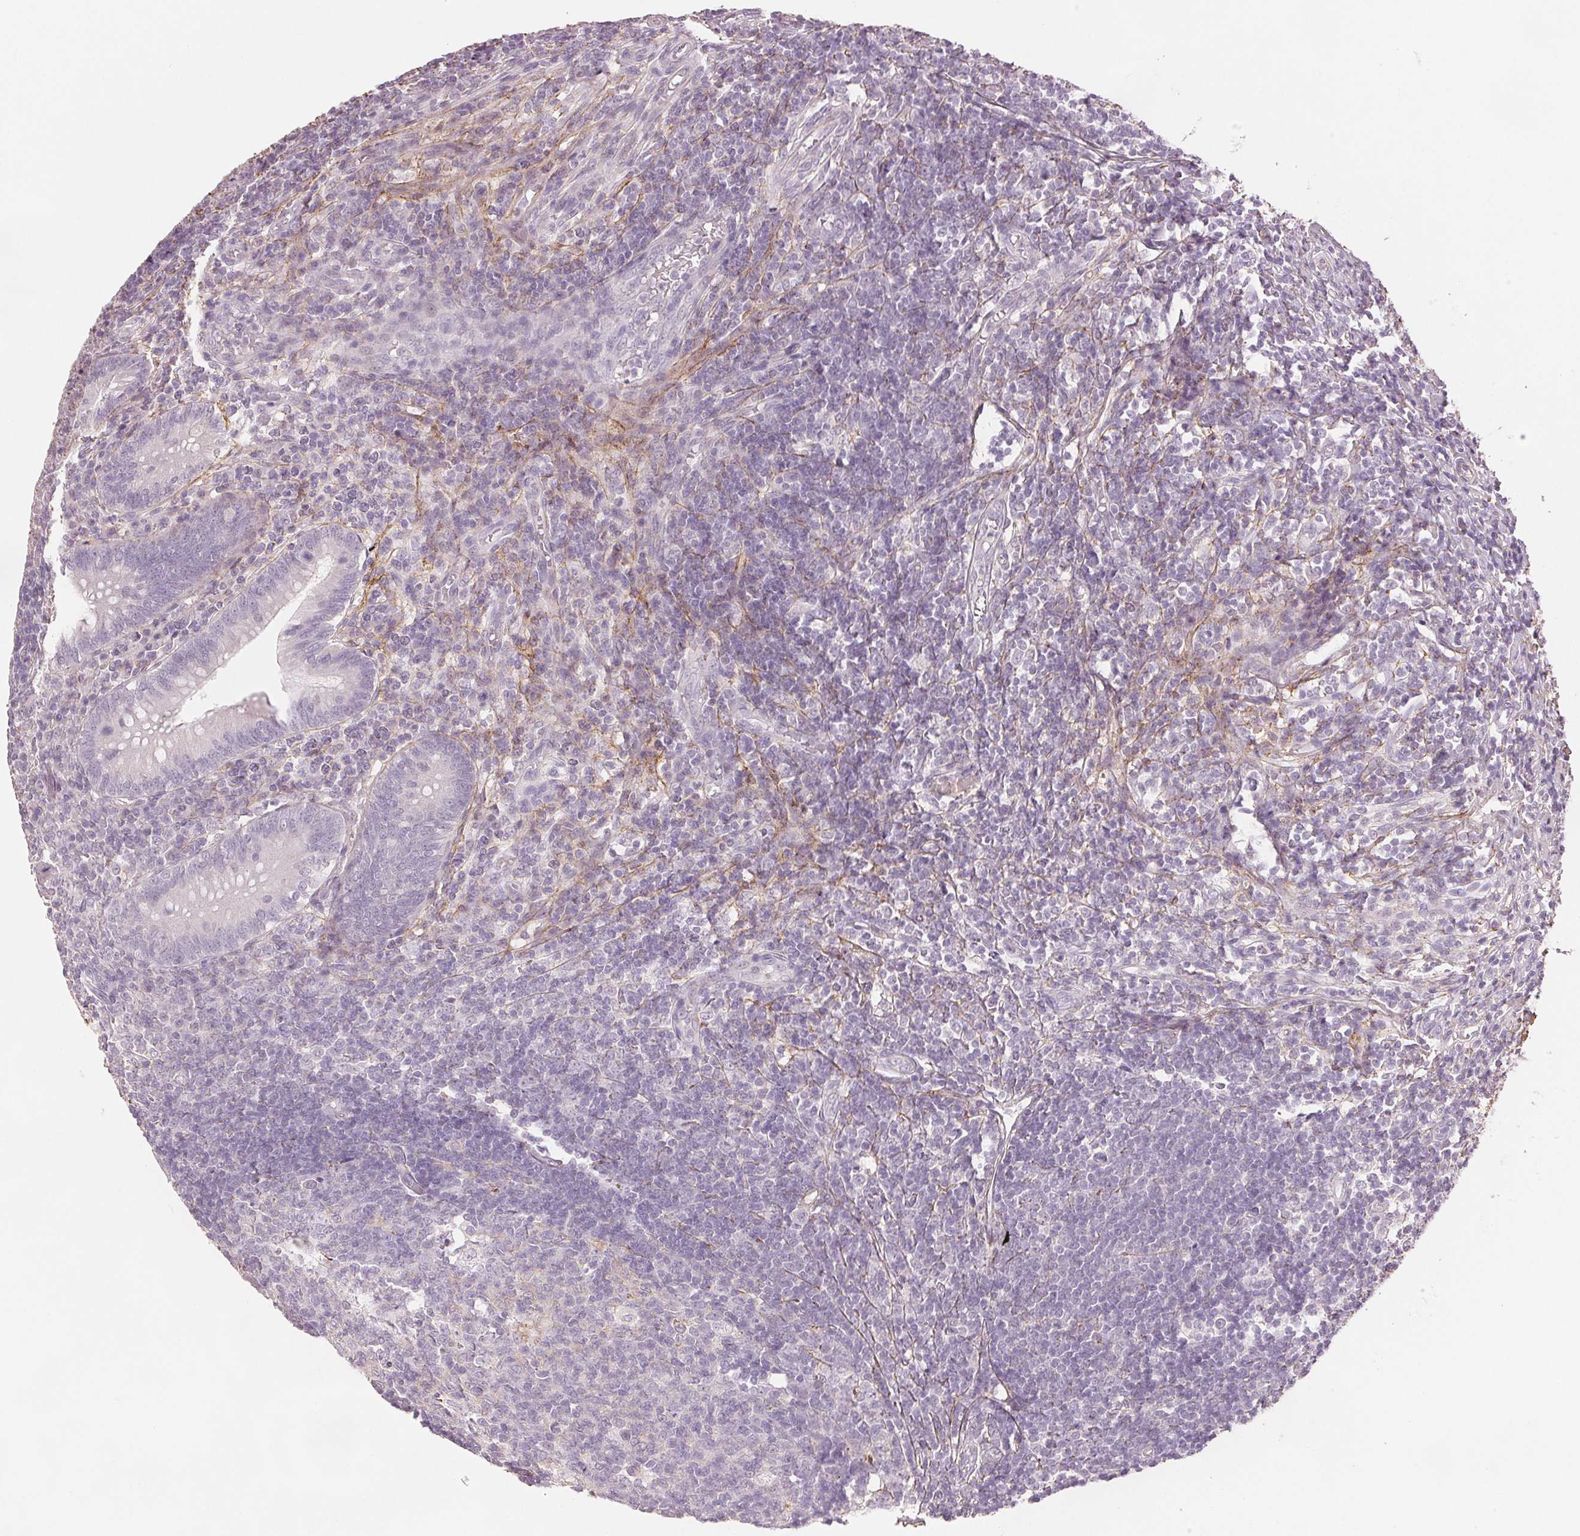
{"staining": {"intensity": "negative", "quantity": "none", "location": "none"}, "tissue": "appendix", "cell_type": "Glandular cells", "image_type": "normal", "snomed": [{"axis": "morphology", "description": "Normal tissue, NOS"}, {"axis": "topography", "description": "Appendix"}], "caption": "This is an immunohistochemistry histopathology image of benign appendix. There is no positivity in glandular cells.", "gene": "FBN1", "patient": {"sex": "male", "age": 18}}